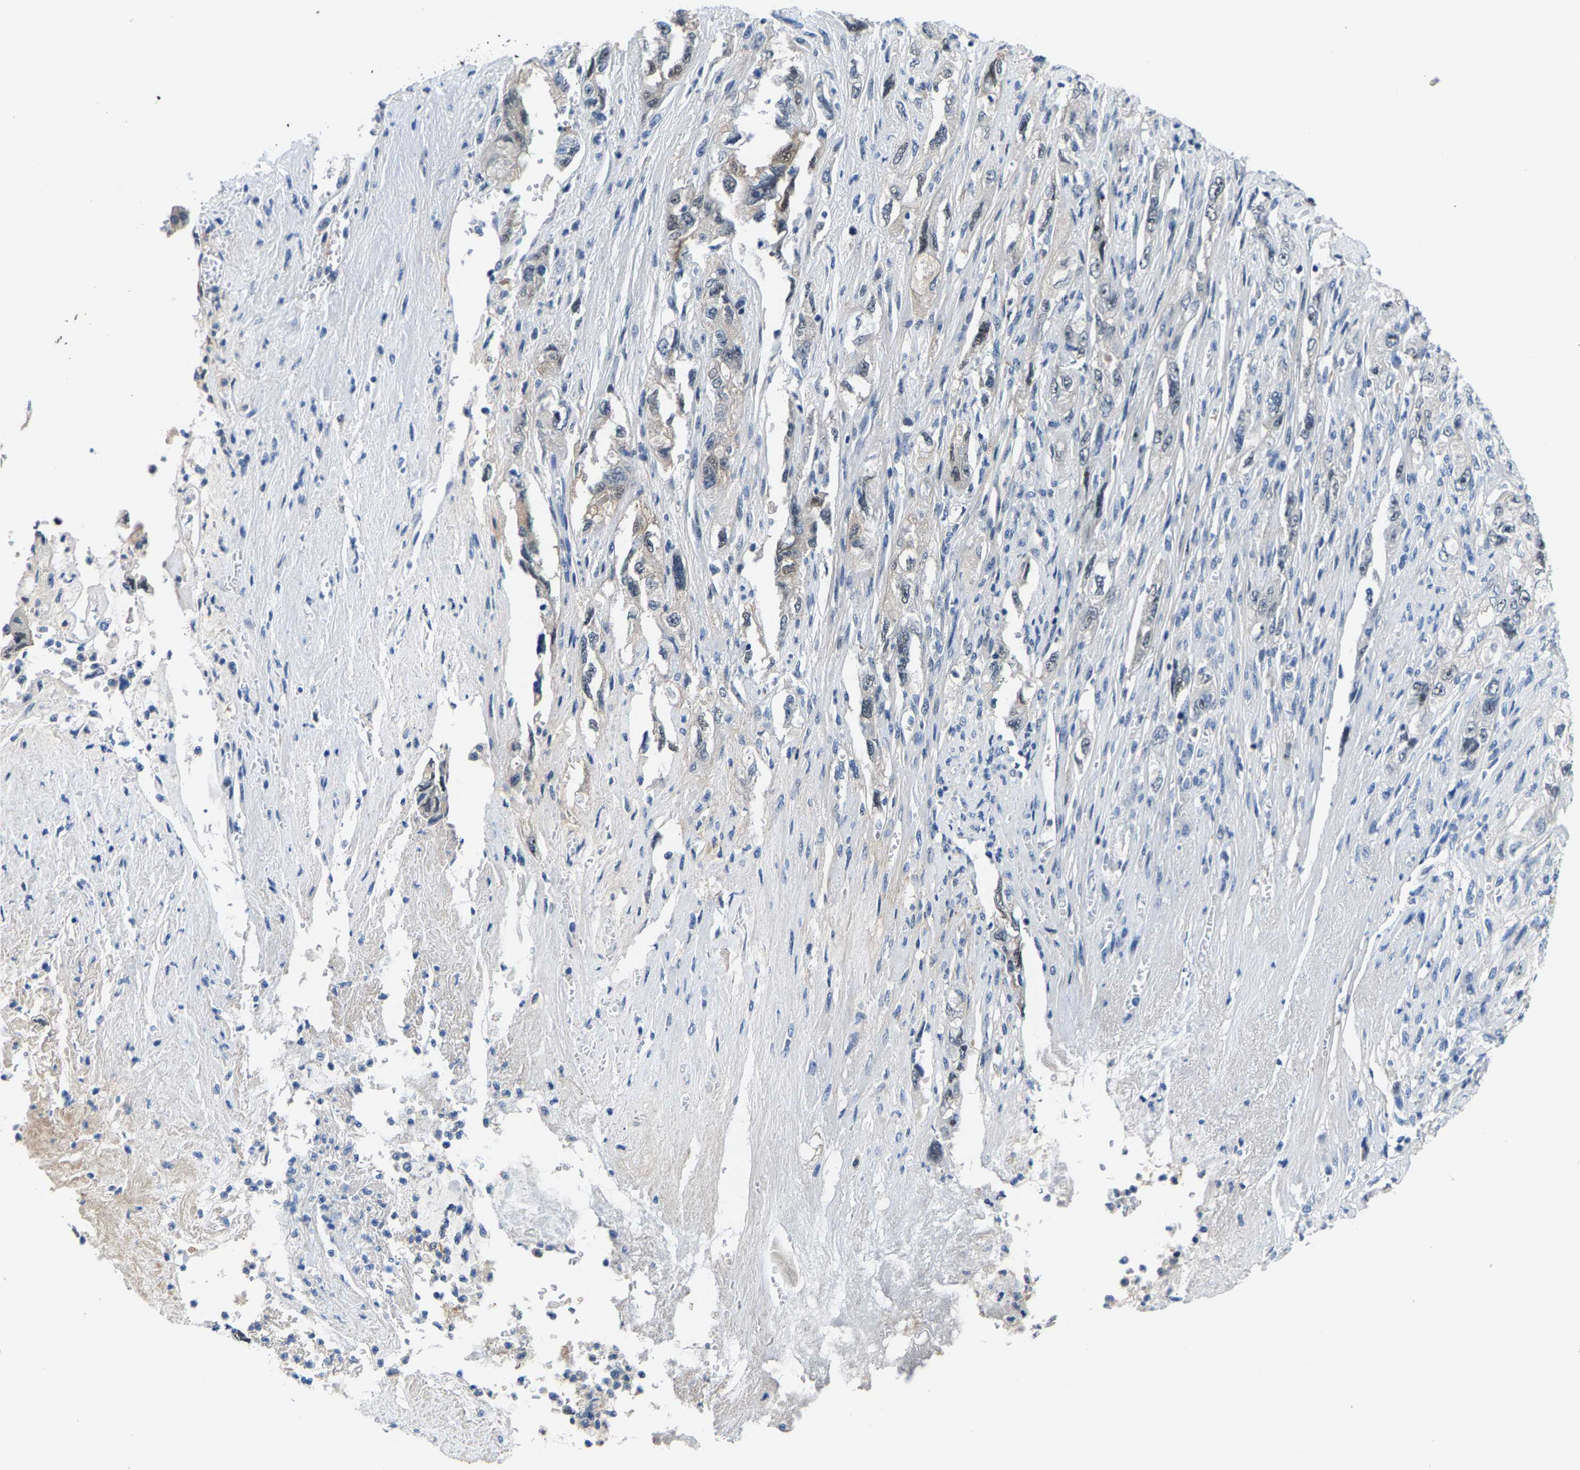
{"staining": {"intensity": "weak", "quantity": "<25%", "location": "cytoplasmic/membranous"}, "tissue": "pancreatic cancer", "cell_type": "Tumor cells", "image_type": "cancer", "snomed": [{"axis": "morphology", "description": "Adenocarcinoma, NOS"}, {"axis": "topography", "description": "Pancreas"}], "caption": "Immunohistochemistry micrograph of neoplastic tissue: human pancreatic adenocarcinoma stained with DAB (3,3'-diaminobenzidine) displays no significant protein staining in tumor cells.", "gene": "SSH3", "patient": {"sex": "female", "age": 73}}